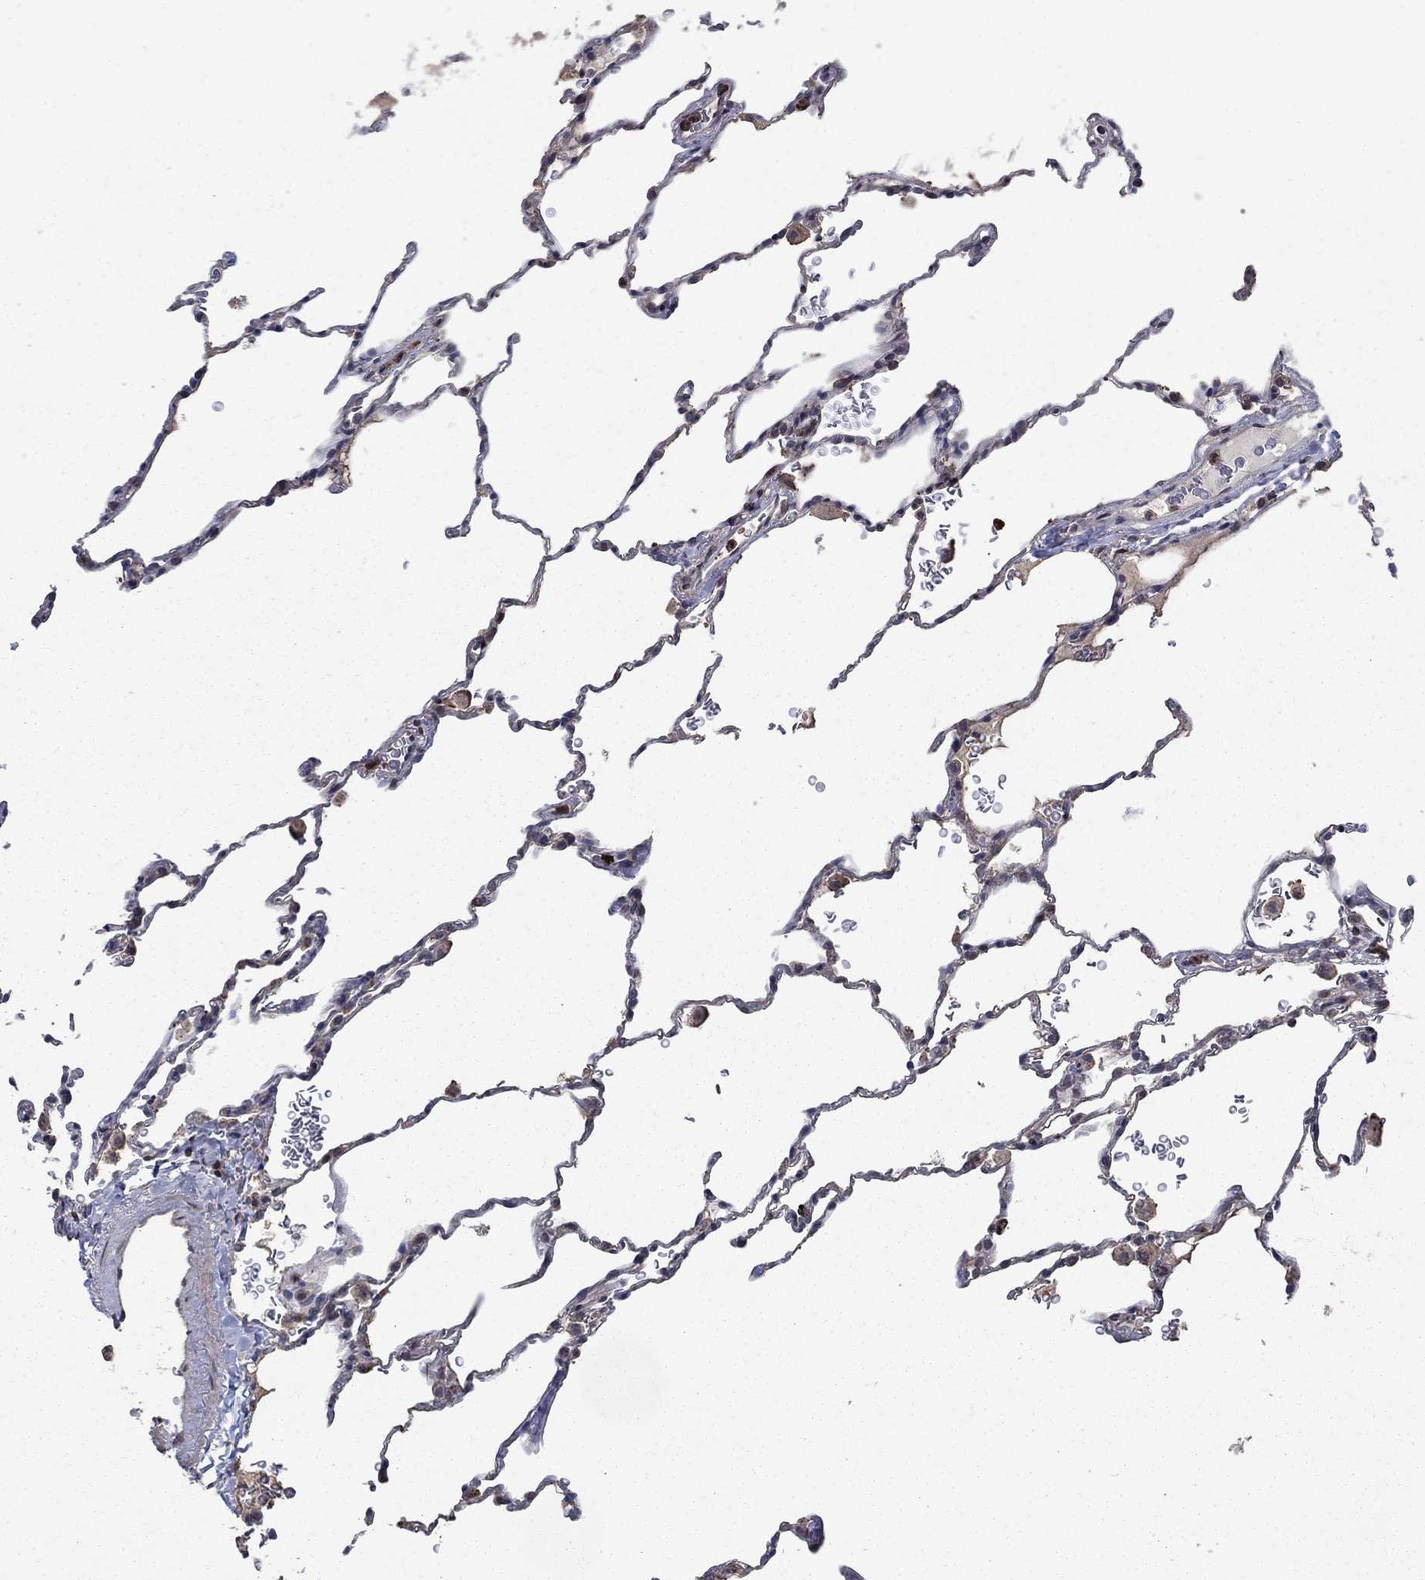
{"staining": {"intensity": "negative", "quantity": "none", "location": "none"}, "tissue": "lung", "cell_type": "Alveolar cells", "image_type": "normal", "snomed": [{"axis": "morphology", "description": "Normal tissue, NOS"}, {"axis": "morphology", "description": "Adenocarcinoma, metastatic, NOS"}, {"axis": "topography", "description": "Lung"}], "caption": "An immunohistochemistry (IHC) histopathology image of normal lung is shown. There is no staining in alveolar cells of lung.", "gene": "DVL1", "patient": {"sex": "male", "age": 45}}